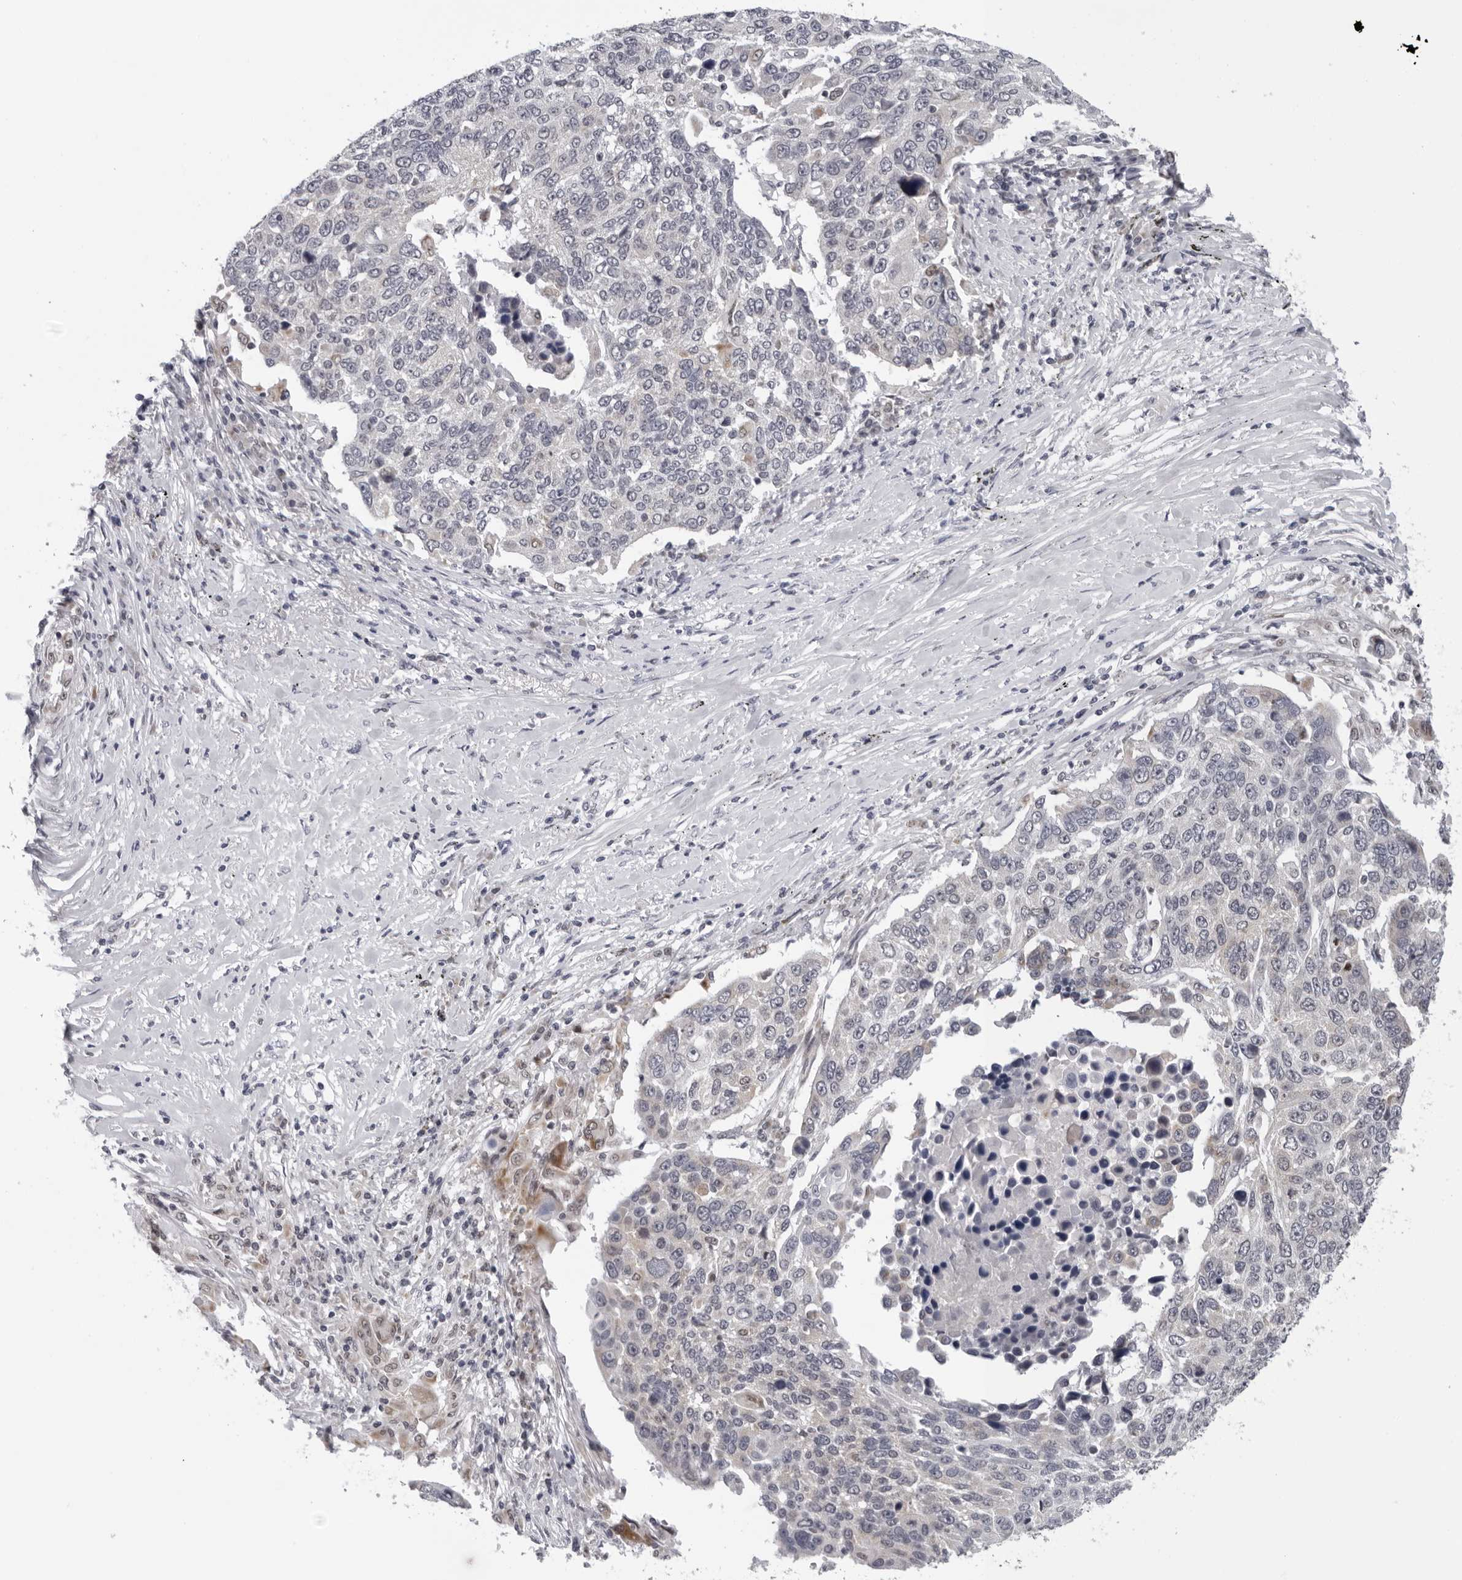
{"staining": {"intensity": "negative", "quantity": "none", "location": "none"}, "tissue": "lung cancer", "cell_type": "Tumor cells", "image_type": "cancer", "snomed": [{"axis": "morphology", "description": "Squamous cell carcinoma, NOS"}, {"axis": "topography", "description": "Lung"}], "caption": "Immunohistochemistry (IHC) of human lung squamous cell carcinoma displays no positivity in tumor cells.", "gene": "CPT2", "patient": {"sex": "male", "age": 66}}